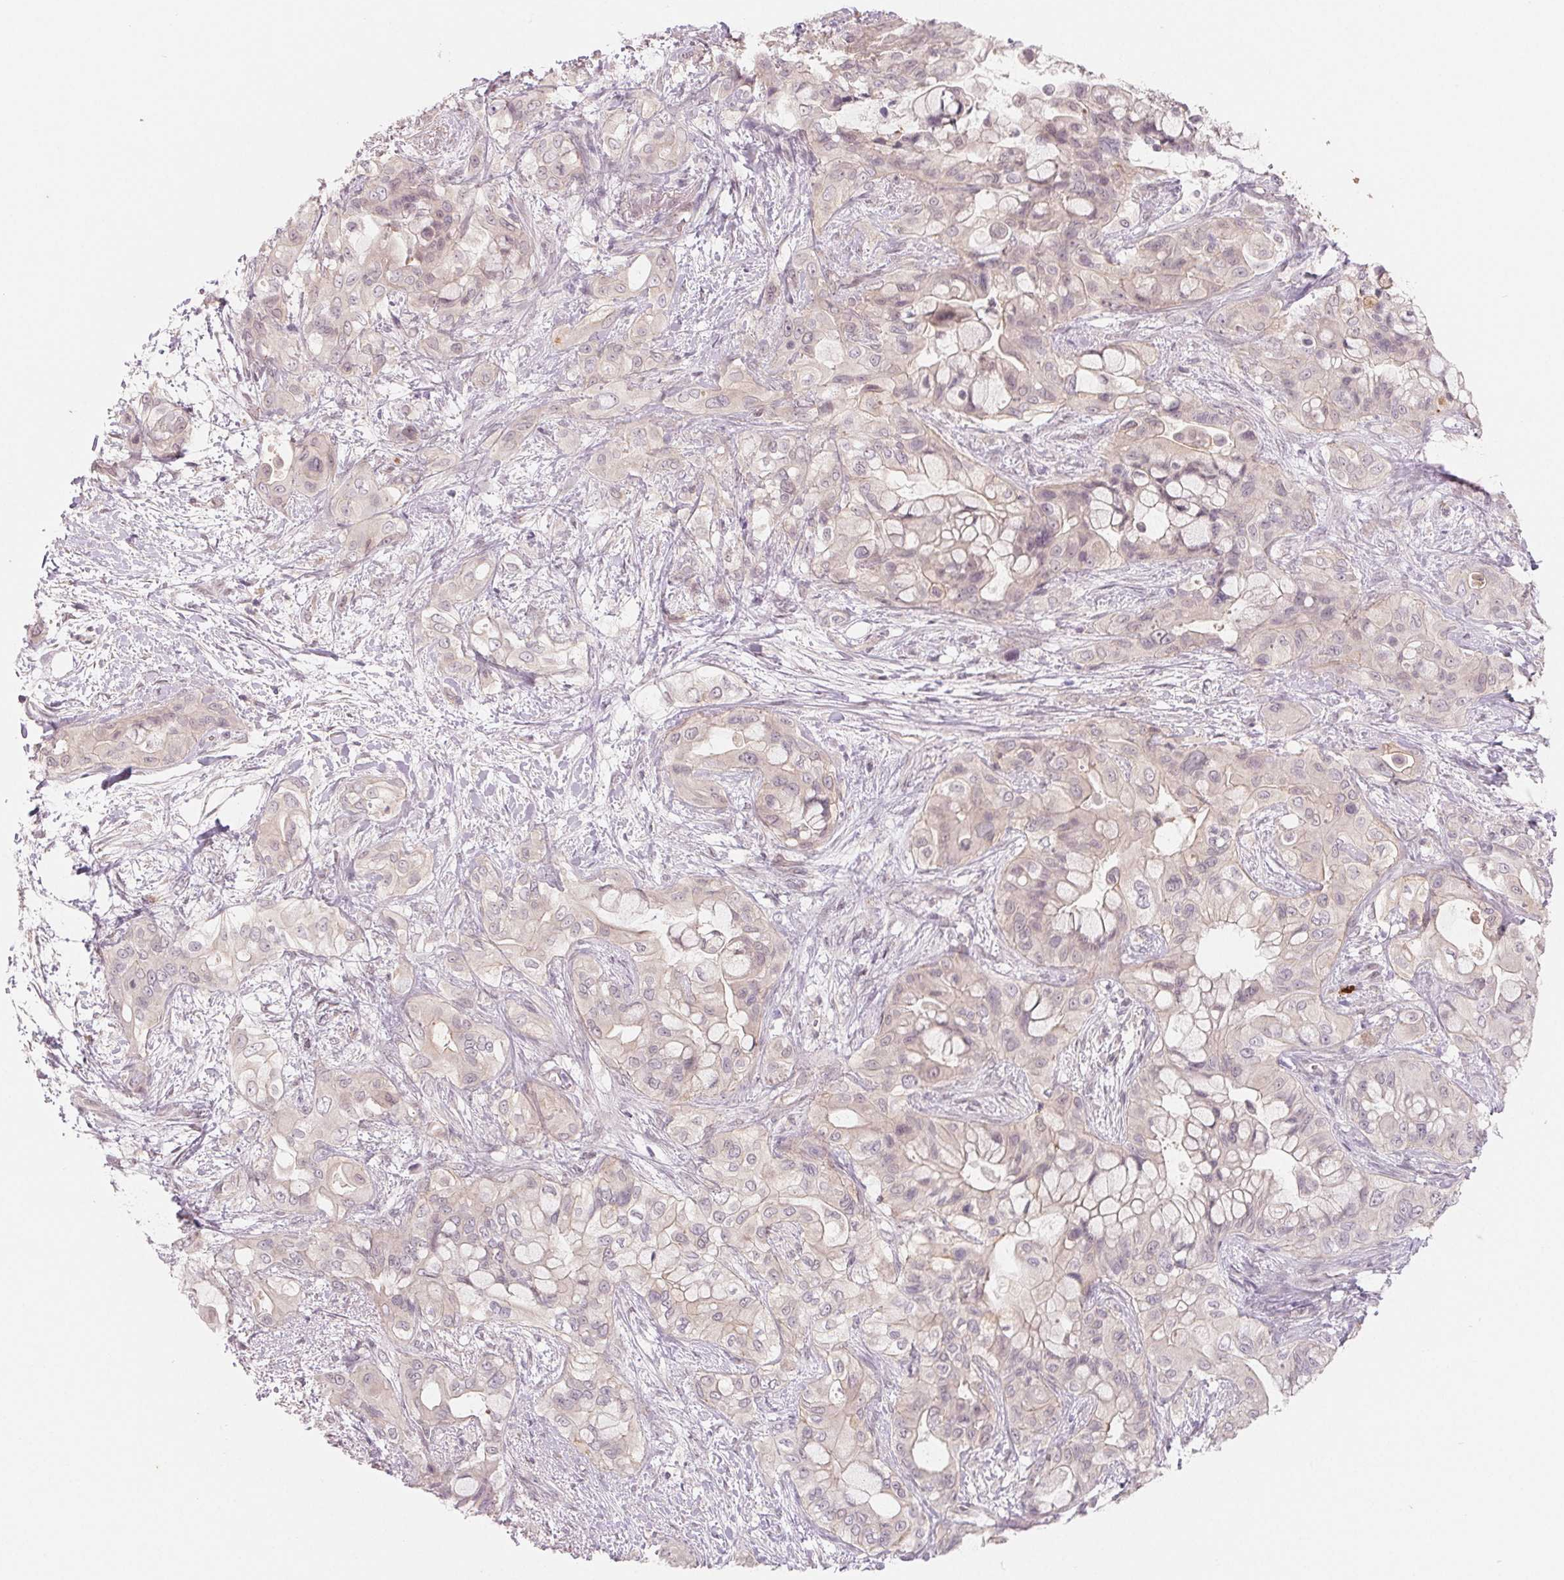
{"staining": {"intensity": "weak", "quantity": "<25%", "location": "cytoplasmic/membranous"}, "tissue": "pancreatic cancer", "cell_type": "Tumor cells", "image_type": "cancer", "snomed": [{"axis": "morphology", "description": "Adenocarcinoma, NOS"}, {"axis": "topography", "description": "Pancreas"}], "caption": "Immunohistochemistry of human adenocarcinoma (pancreatic) demonstrates no staining in tumor cells.", "gene": "CFC1", "patient": {"sex": "male", "age": 71}}